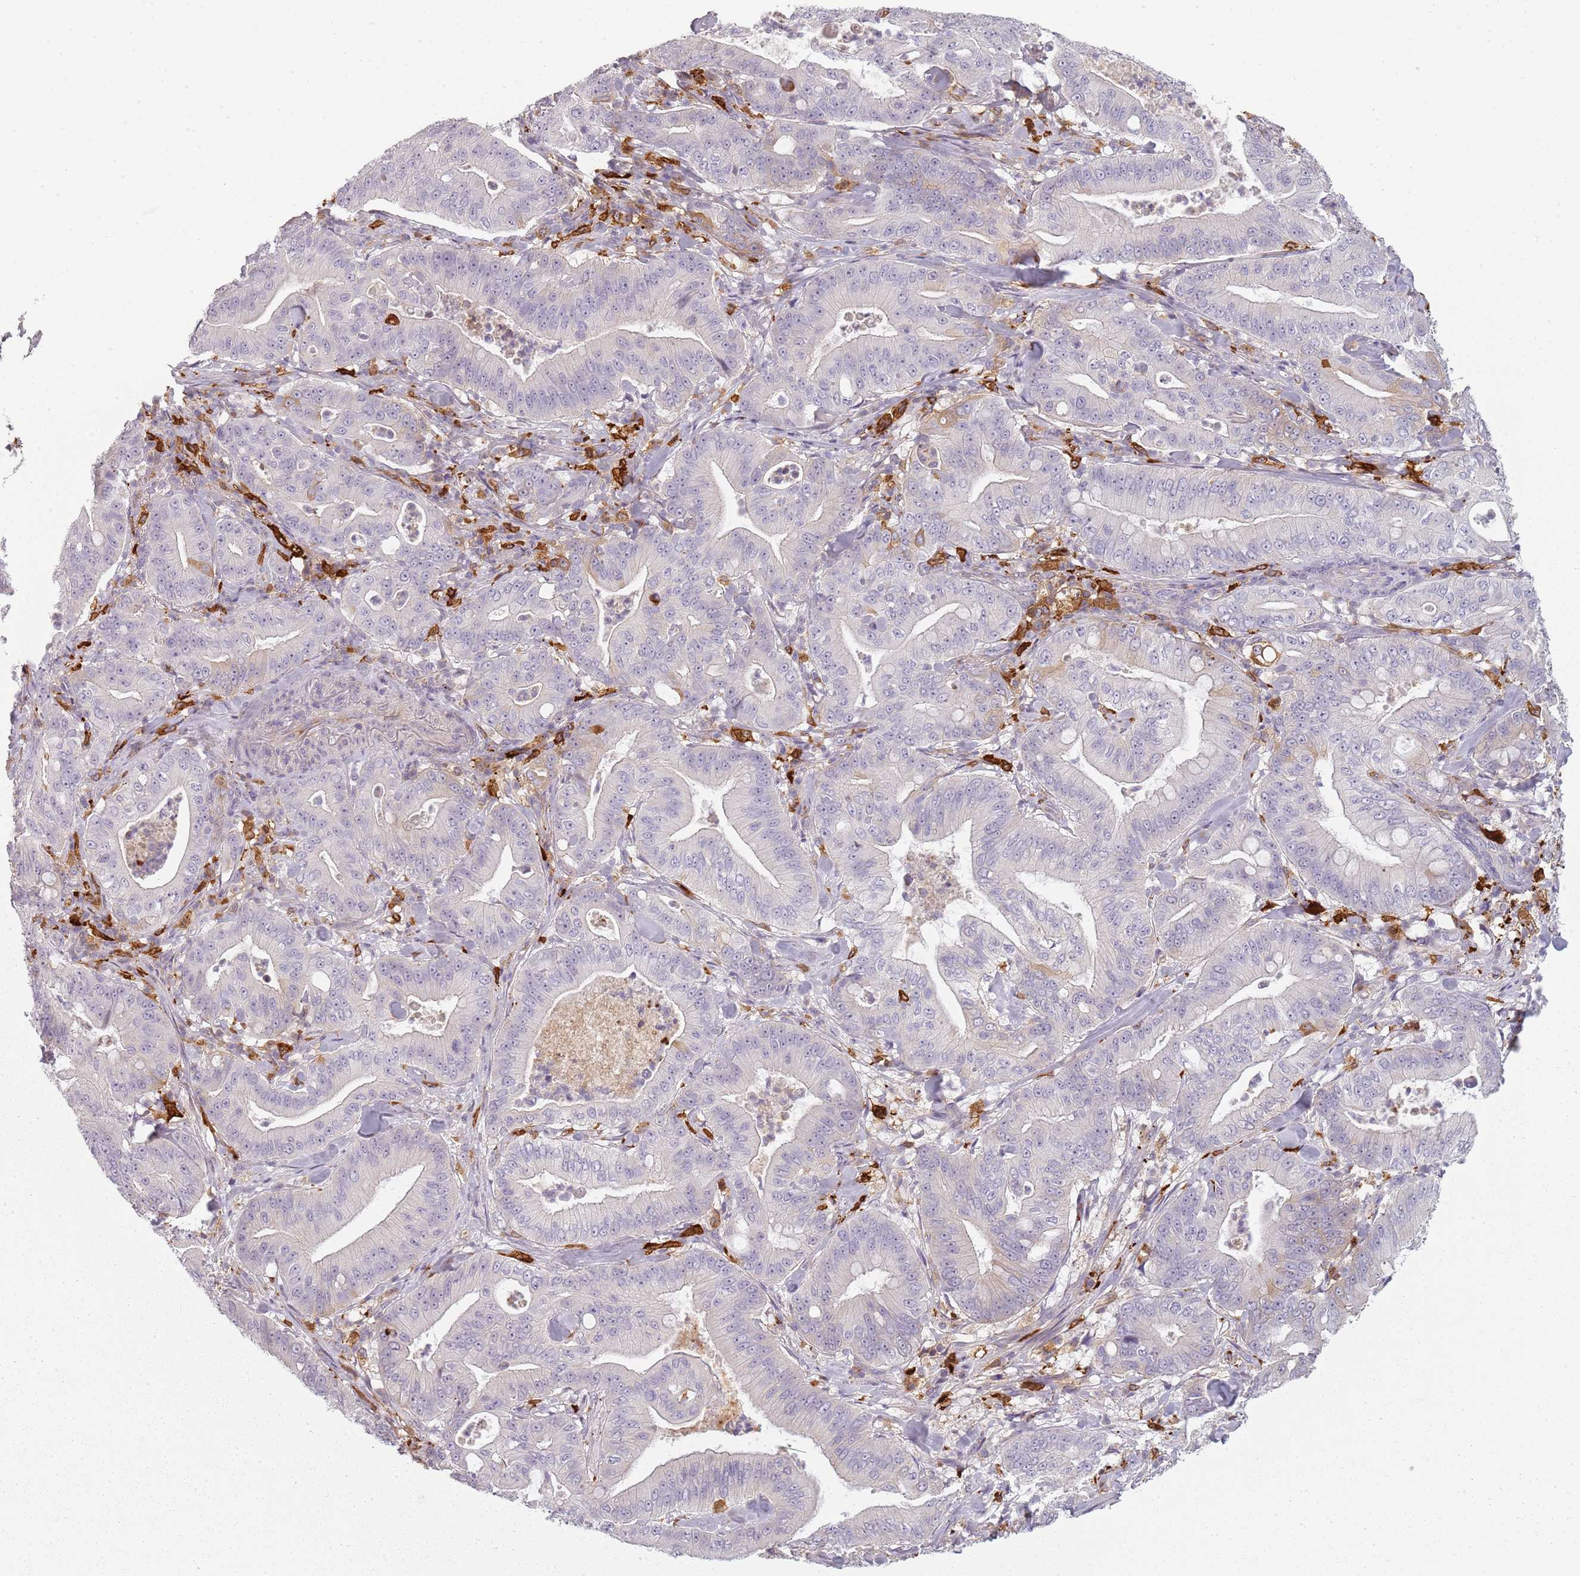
{"staining": {"intensity": "moderate", "quantity": "<25%", "location": "cytoplasmic/membranous"}, "tissue": "pancreatic cancer", "cell_type": "Tumor cells", "image_type": "cancer", "snomed": [{"axis": "morphology", "description": "Adenocarcinoma, NOS"}, {"axis": "topography", "description": "Pancreas"}], "caption": "Pancreatic cancer (adenocarcinoma) stained with a protein marker shows moderate staining in tumor cells.", "gene": "CC2D2B", "patient": {"sex": "male", "age": 71}}